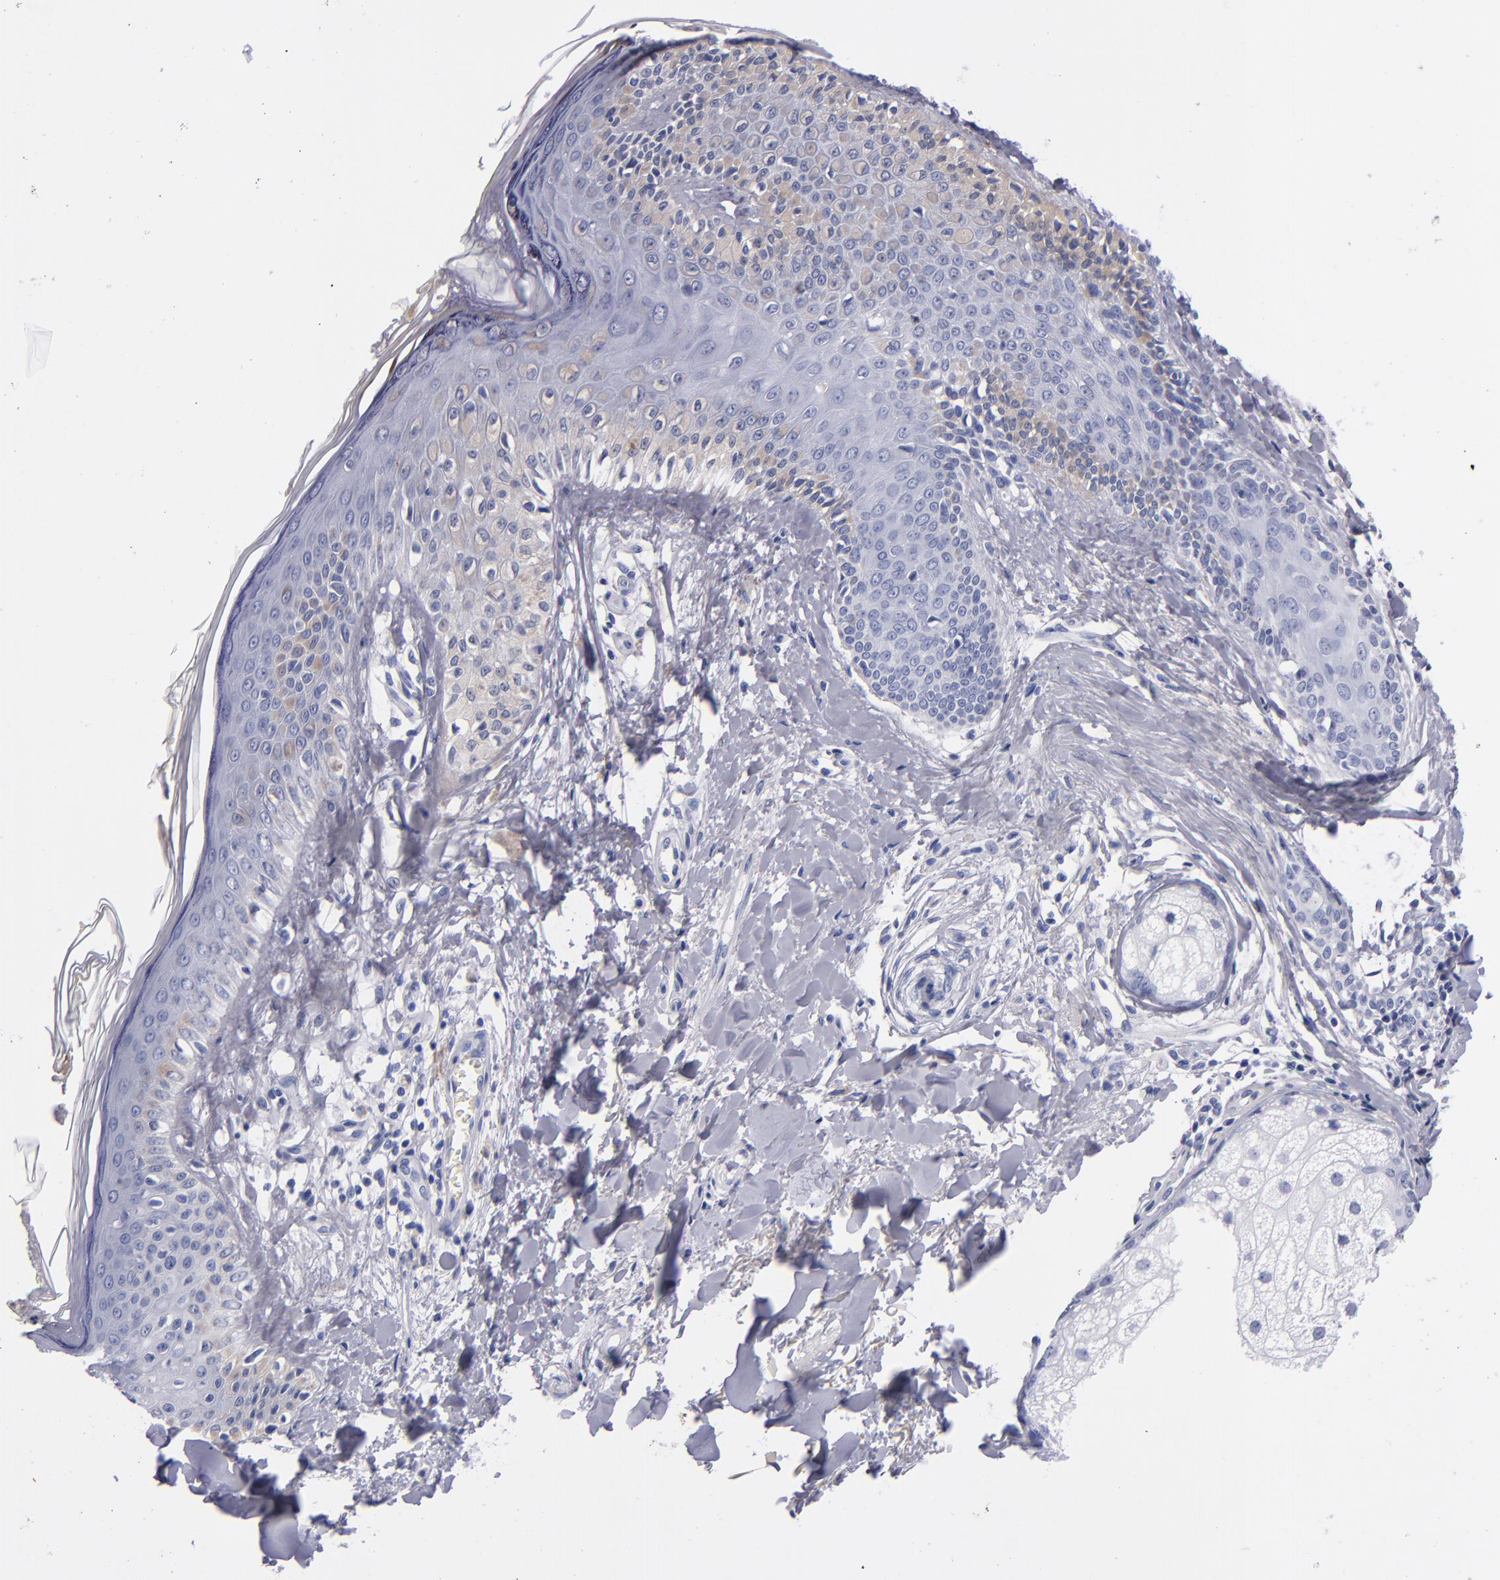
{"staining": {"intensity": "negative", "quantity": "none", "location": "none"}, "tissue": "melanoma", "cell_type": "Tumor cells", "image_type": "cancer", "snomed": [{"axis": "morphology", "description": "Malignant melanoma, NOS"}, {"axis": "topography", "description": "Skin"}], "caption": "Immunohistochemistry (IHC) micrograph of neoplastic tissue: malignant melanoma stained with DAB (3,3'-diaminobenzidine) demonstrates no significant protein positivity in tumor cells.", "gene": "CD38", "patient": {"sex": "female", "age": 82}}